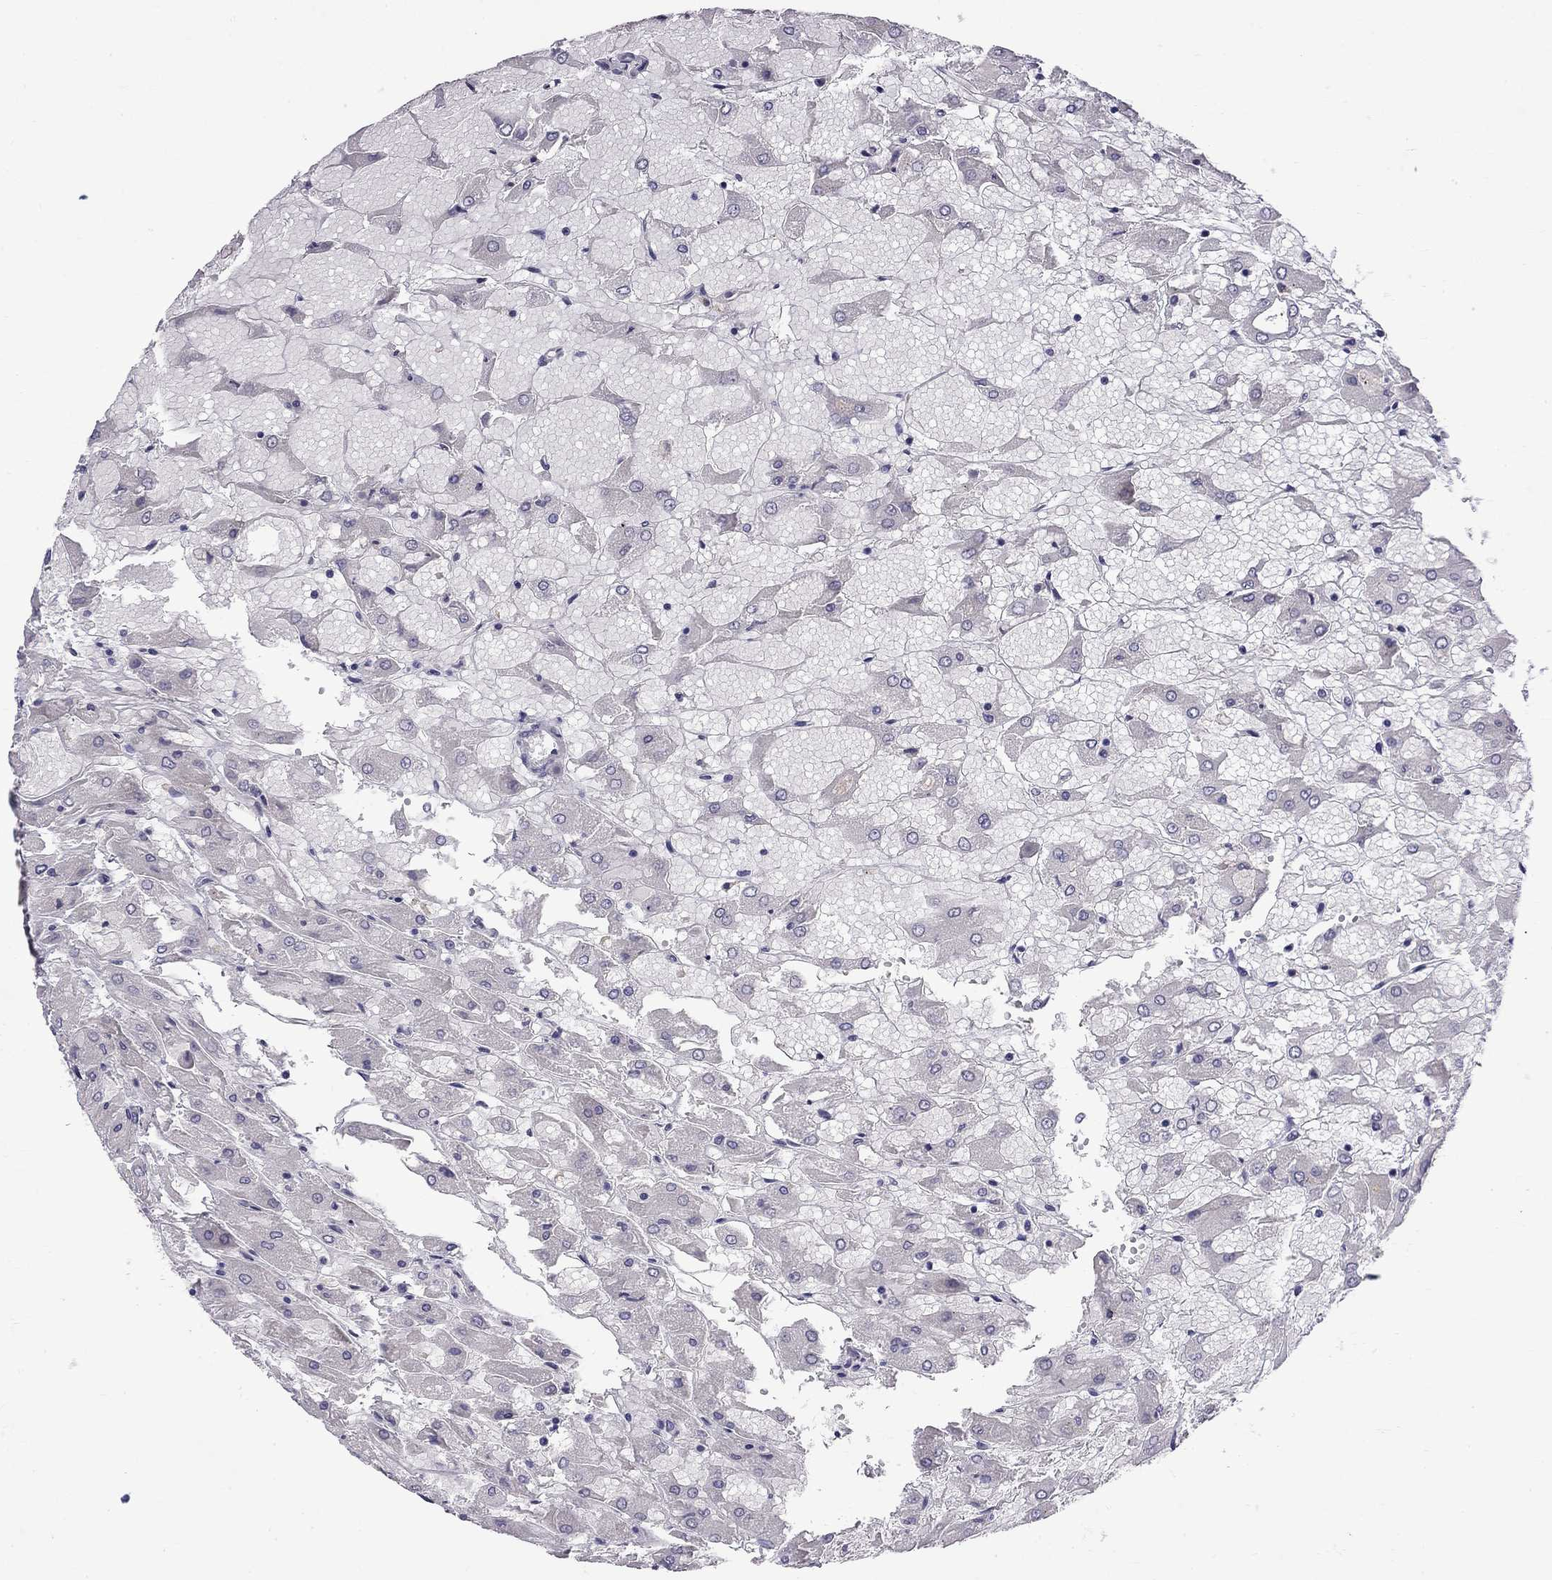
{"staining": {"intensity": "negative", "quantity": "none", "location": "none"}, "tissue": "renal cancer", "cell_type": "Tumor cells", "image_type": "cancer", "snomed": [{"axis": "morphology", "description": "Adenocarcinoma, NOS"}, {"axis": "topography", "description": "Kidney"}], "caption": "Micrograph shows no protein positivity in tumor cells of renal adenocarcinoma tissue. (Brightfield microscopy of DAB immunohistochemistry (IHC) at high magnification).", "gene": "RTL9", "patient": {"sex": "male", "age": 72}}